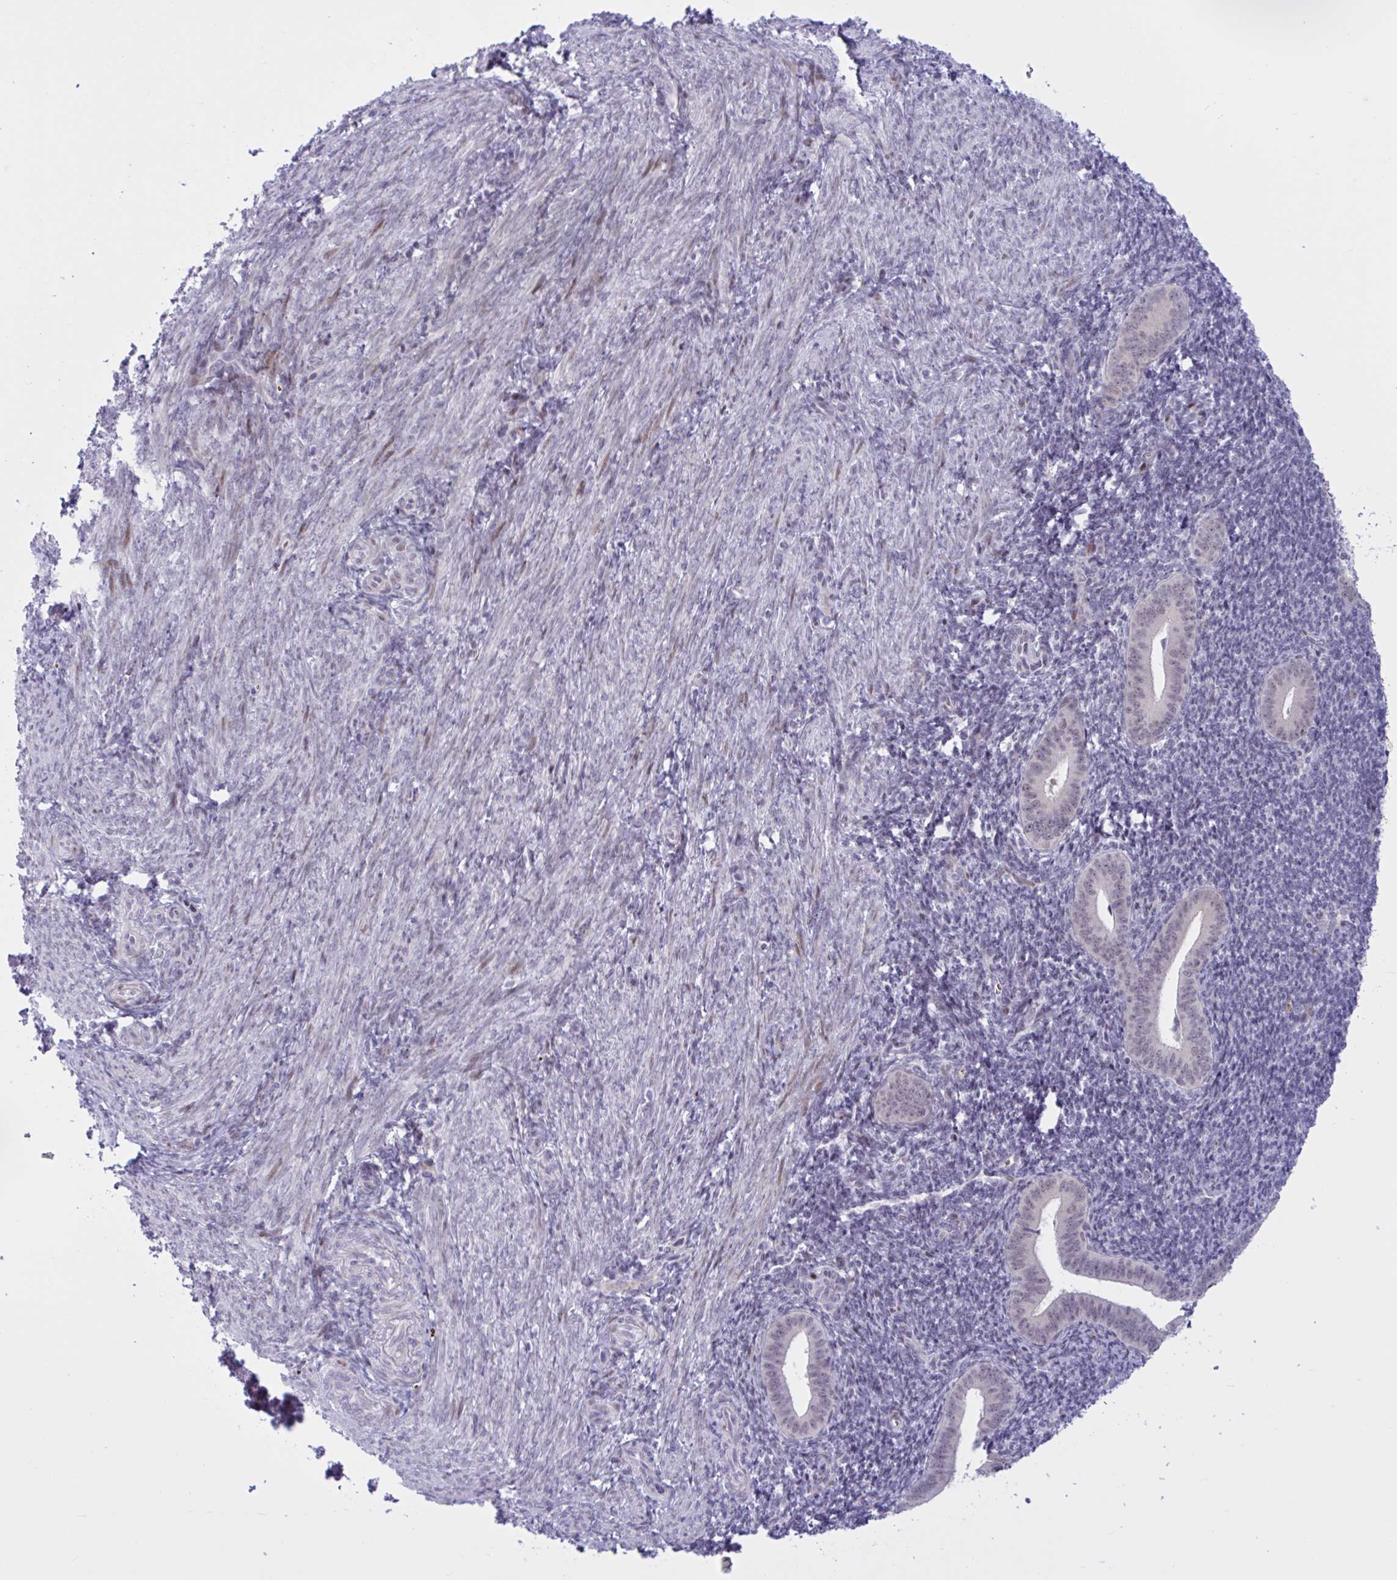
{"staining": {"intensity": "moderate", "quantity": "<25%", "location": "nuclear"}, "tissue": "endometrium", "cell_type": "Cells in endometrial stroma", "image_type": "normal", "snomed": [{"axis": "morphology", "description": "Normal tissue, NOS"}, {"axis": "topography", "description": "Endometrium"}], "caption": "A high-resolution photomicrograph shows IHC staining of benign endometrium, which demonstrates moderate nuclear positivity in about <25% of cells in endometrial stroma. Ihc stains the protein of interest in brown and the nuclei are stained blue.", "gene": "RBL1", "patient": {"sex": "female", "age": 25}}